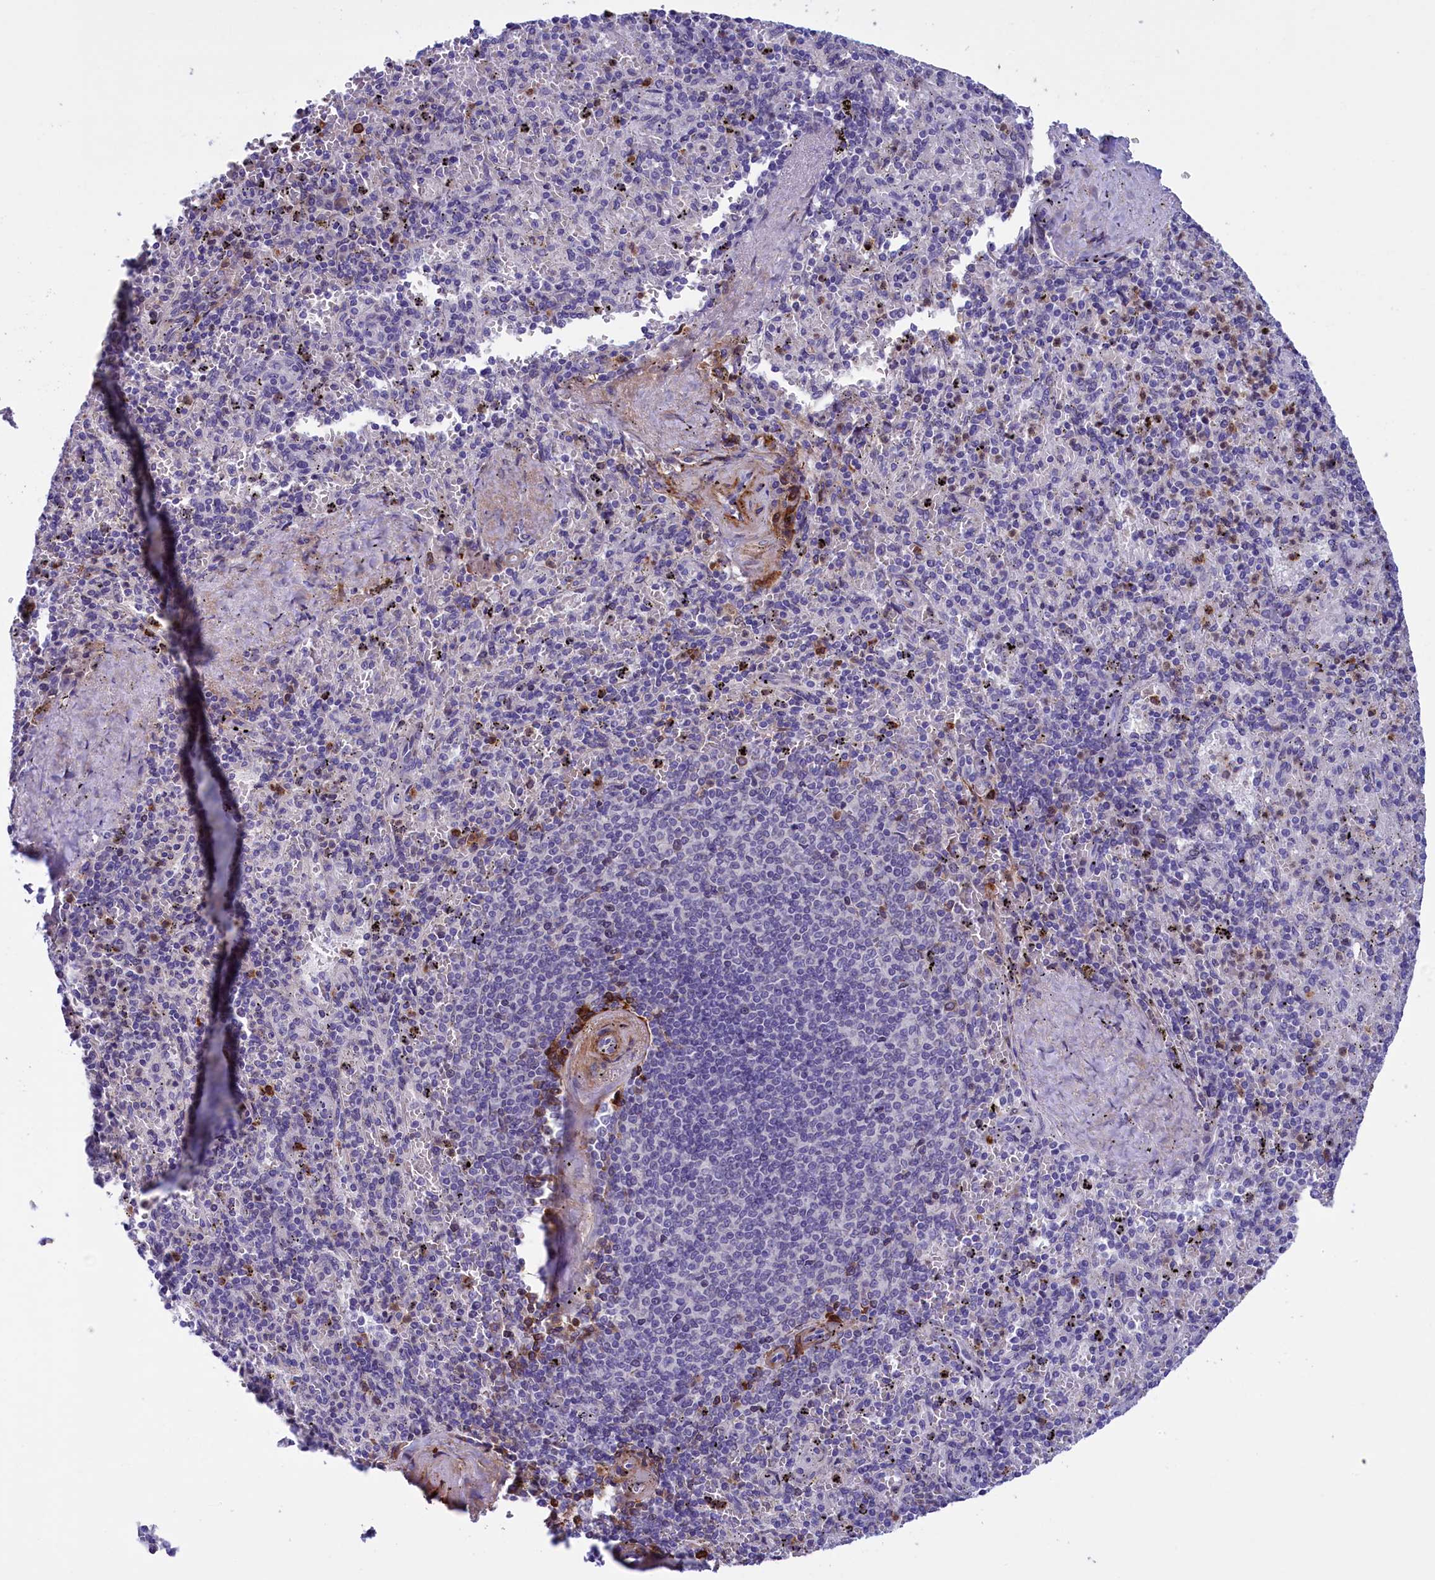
{"staining": {"intensity": "strong", "quantity": "<25%", "location": "cytoplasmic/membranous"}, "tissue": "spleen", "cell_type": "Cells in red pulp", "image_type": "normal", "snomed": [{"axis": "morphology", "description": "Normal tissue, NOS"}, {"axis": "topography", "description": "Spleen"}], "caption": "Human spleen stained with a protein marker displays strong staining in cells in red pulp.", "gene": "LOXL1", "patient": {"sex": "male", "age": 82}}